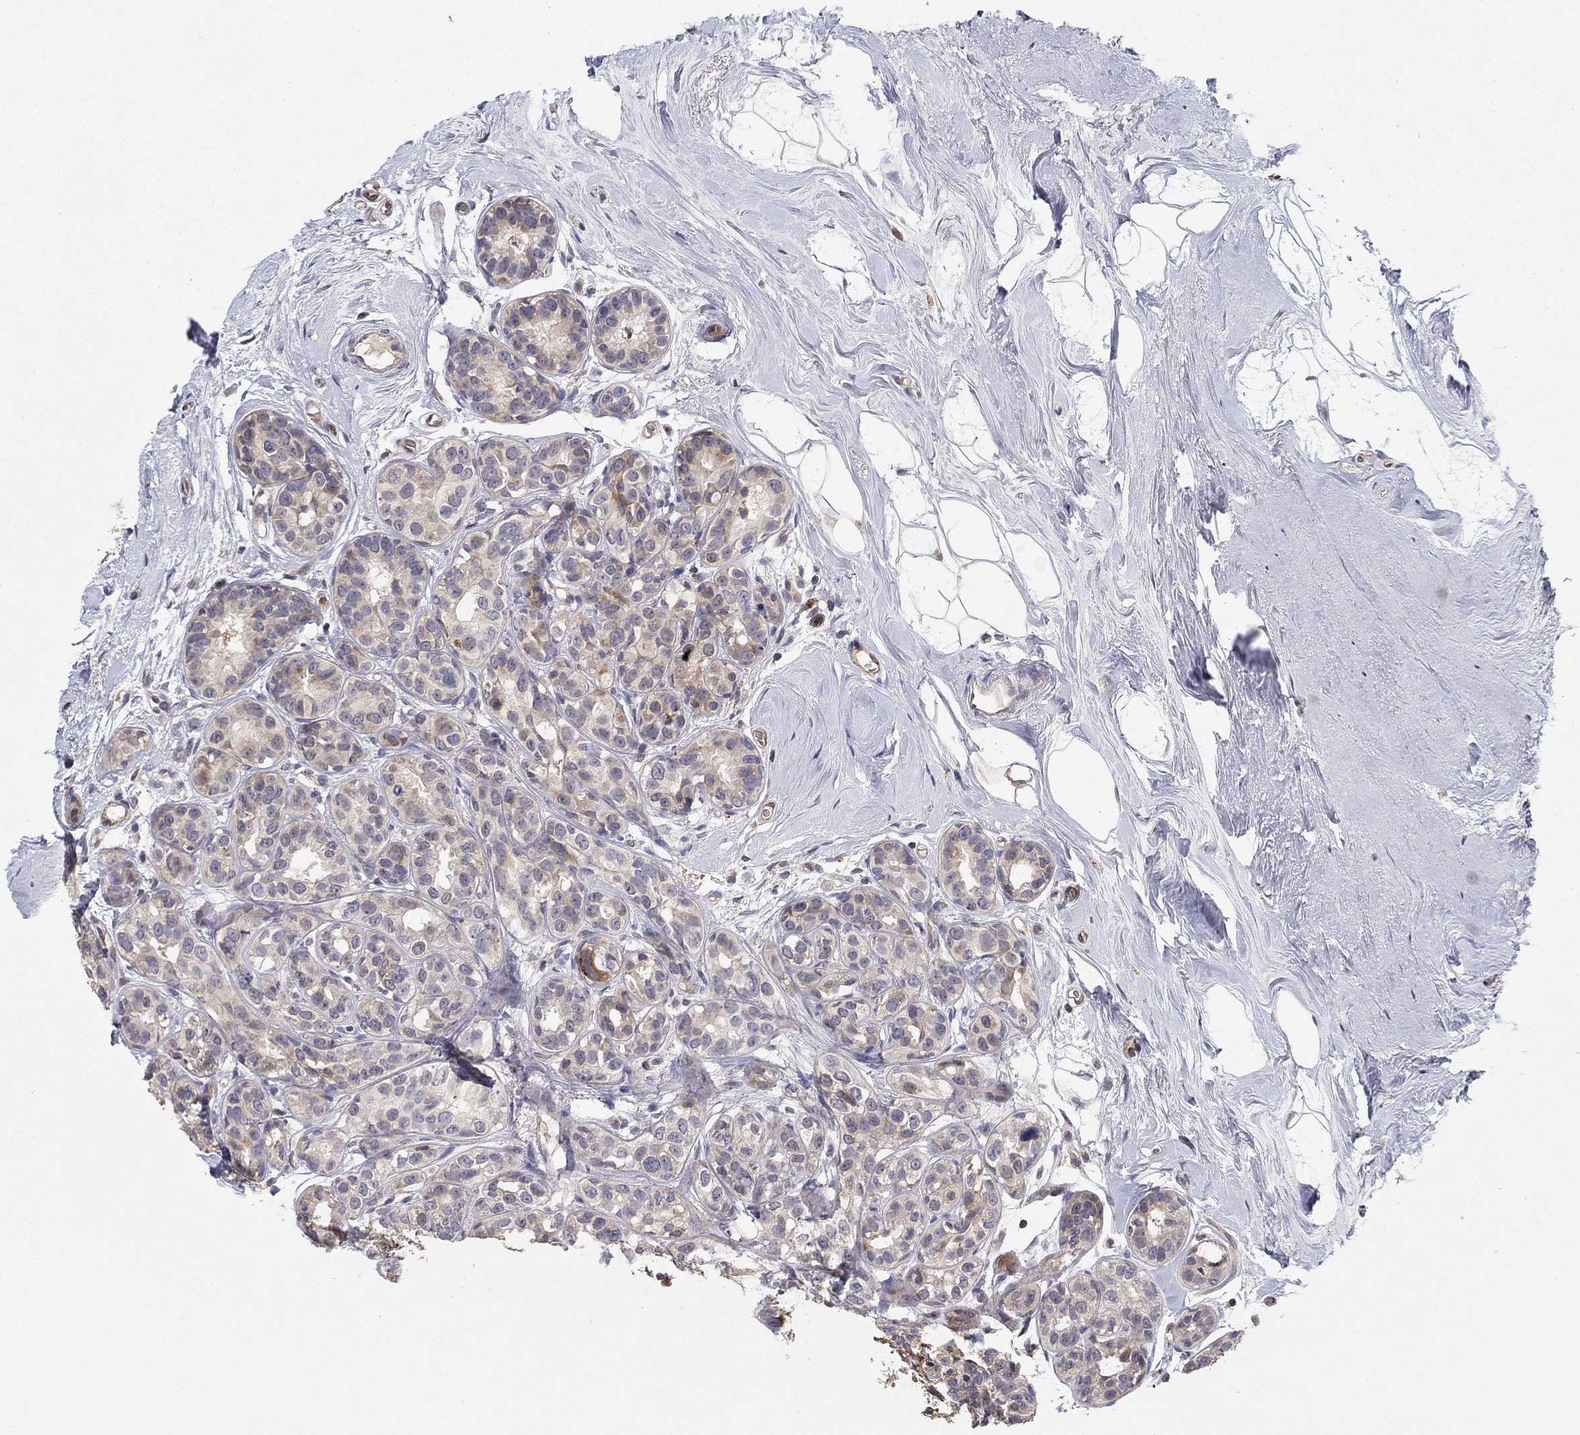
{"staining": {"intensity": "negative", "quantity": "none", "location": "none"}, "tissue": "breast cancer", "cell_type": "Tumor cells", "image_type": "cancer", "snomed": [{"axis": "morphology", "description": "Duct carcinoma"}, {"axis": "topography", "description": "Breast"}], "caption": "Breast cancer was stained to show a protein in brown. There is no significant expression in tumor cells.", "gene": "LPCAT4", "patient": {"sex": "female", "age": 55}}